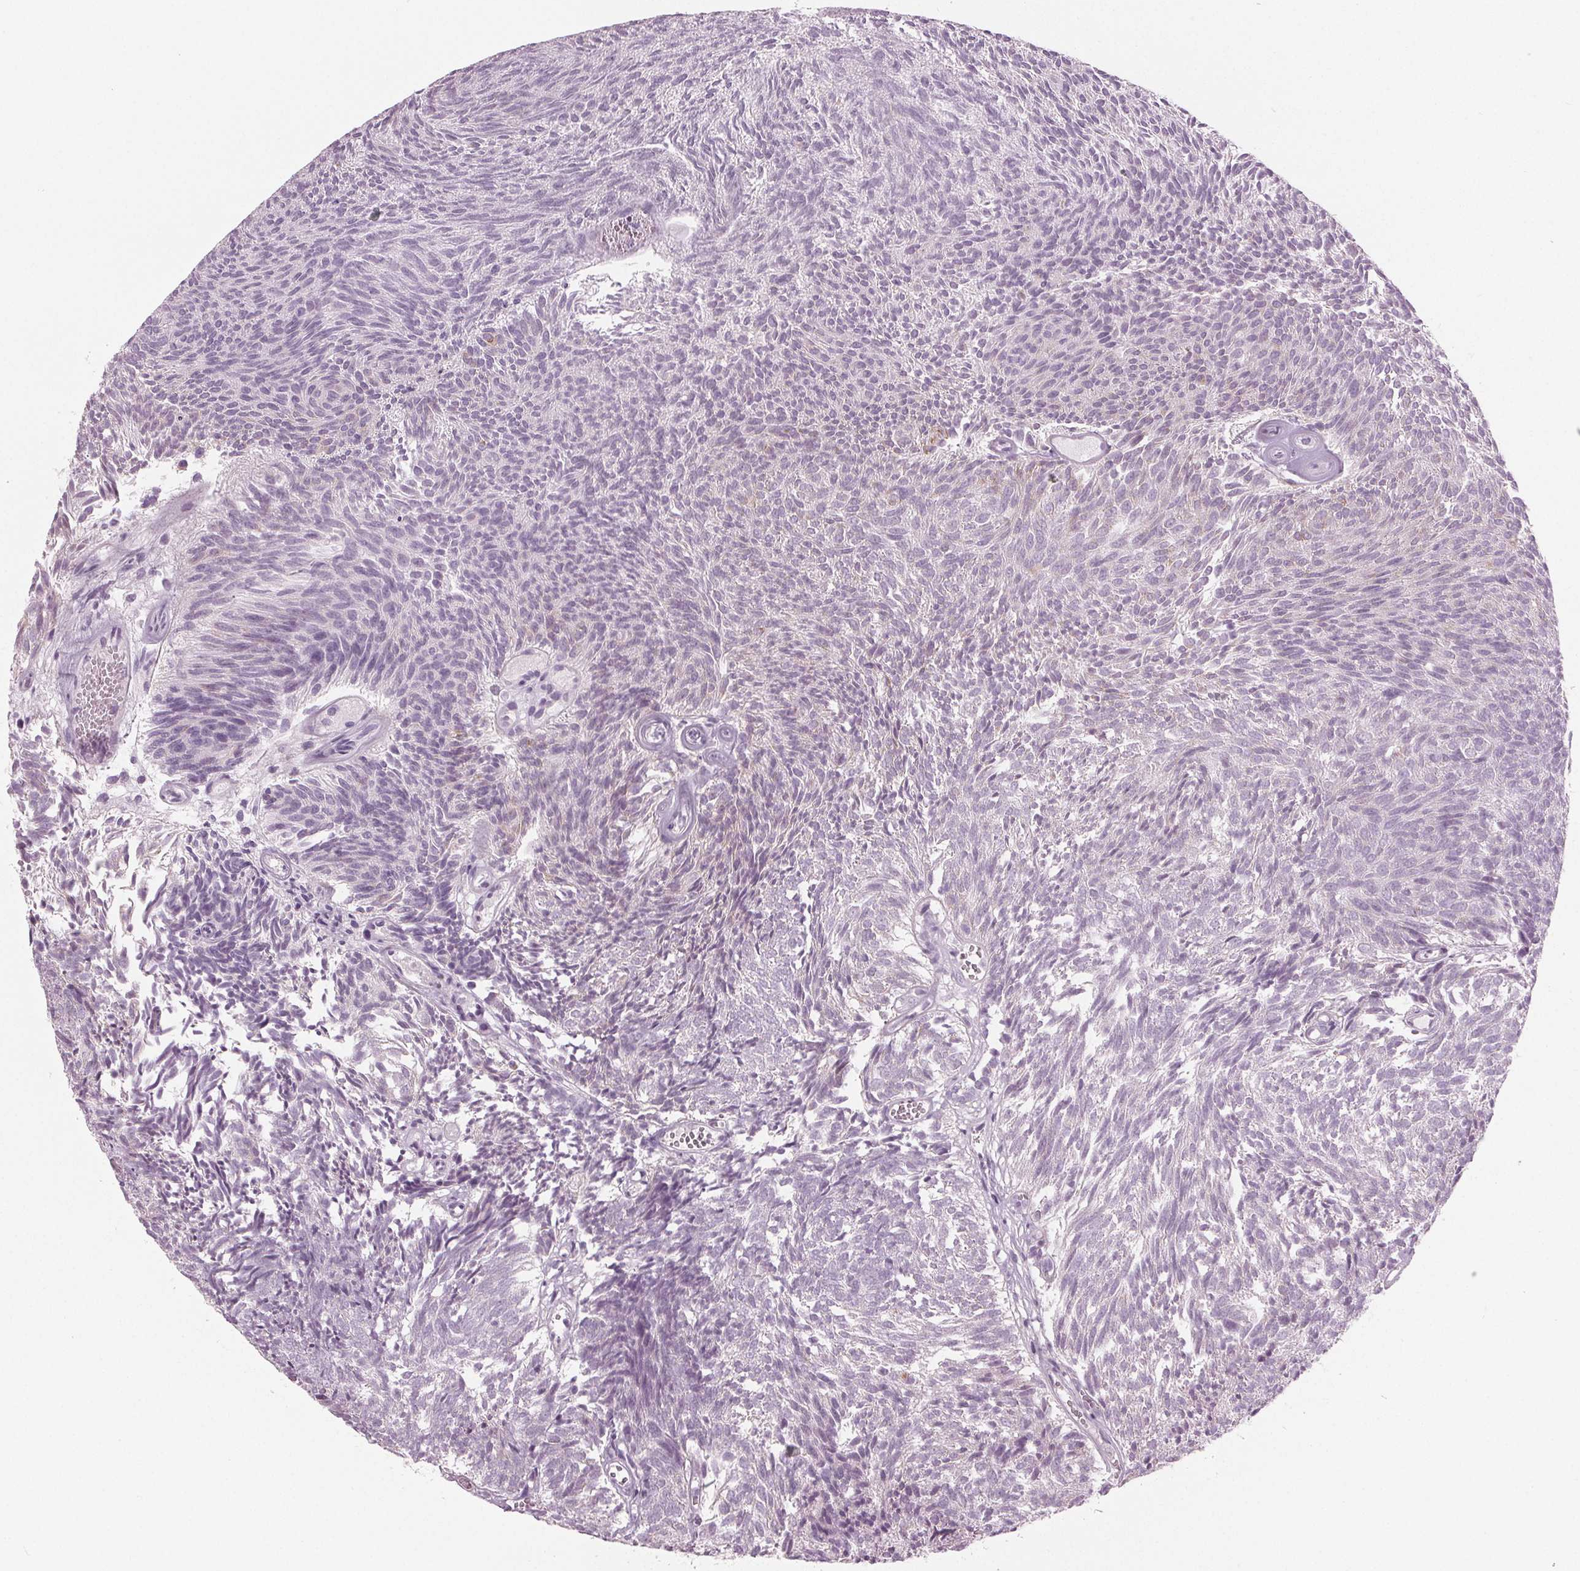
{"staining": {"intensity": "negative", "quantity": "none", "location": "none"}, "tissue": "urothelial cancer", "cell_type": "Tumor cells", "image_type": "cancer", "snomed": [{"axis": "morphology", "description": "Urothelial carcinoma, Low grade"}, {"axis": "topography", "description": "Urinary bladder"}], "caption": "A micrograph of low-grade urothelial carcinoma stained for a protein displays no brown staining in tumor cells. (DAB immunohistochemistry (IHC) visualized using brightfield microscopy, high magnification).", "gene": "PRAP1", "patient": {"sex": "male", "age": 77}}